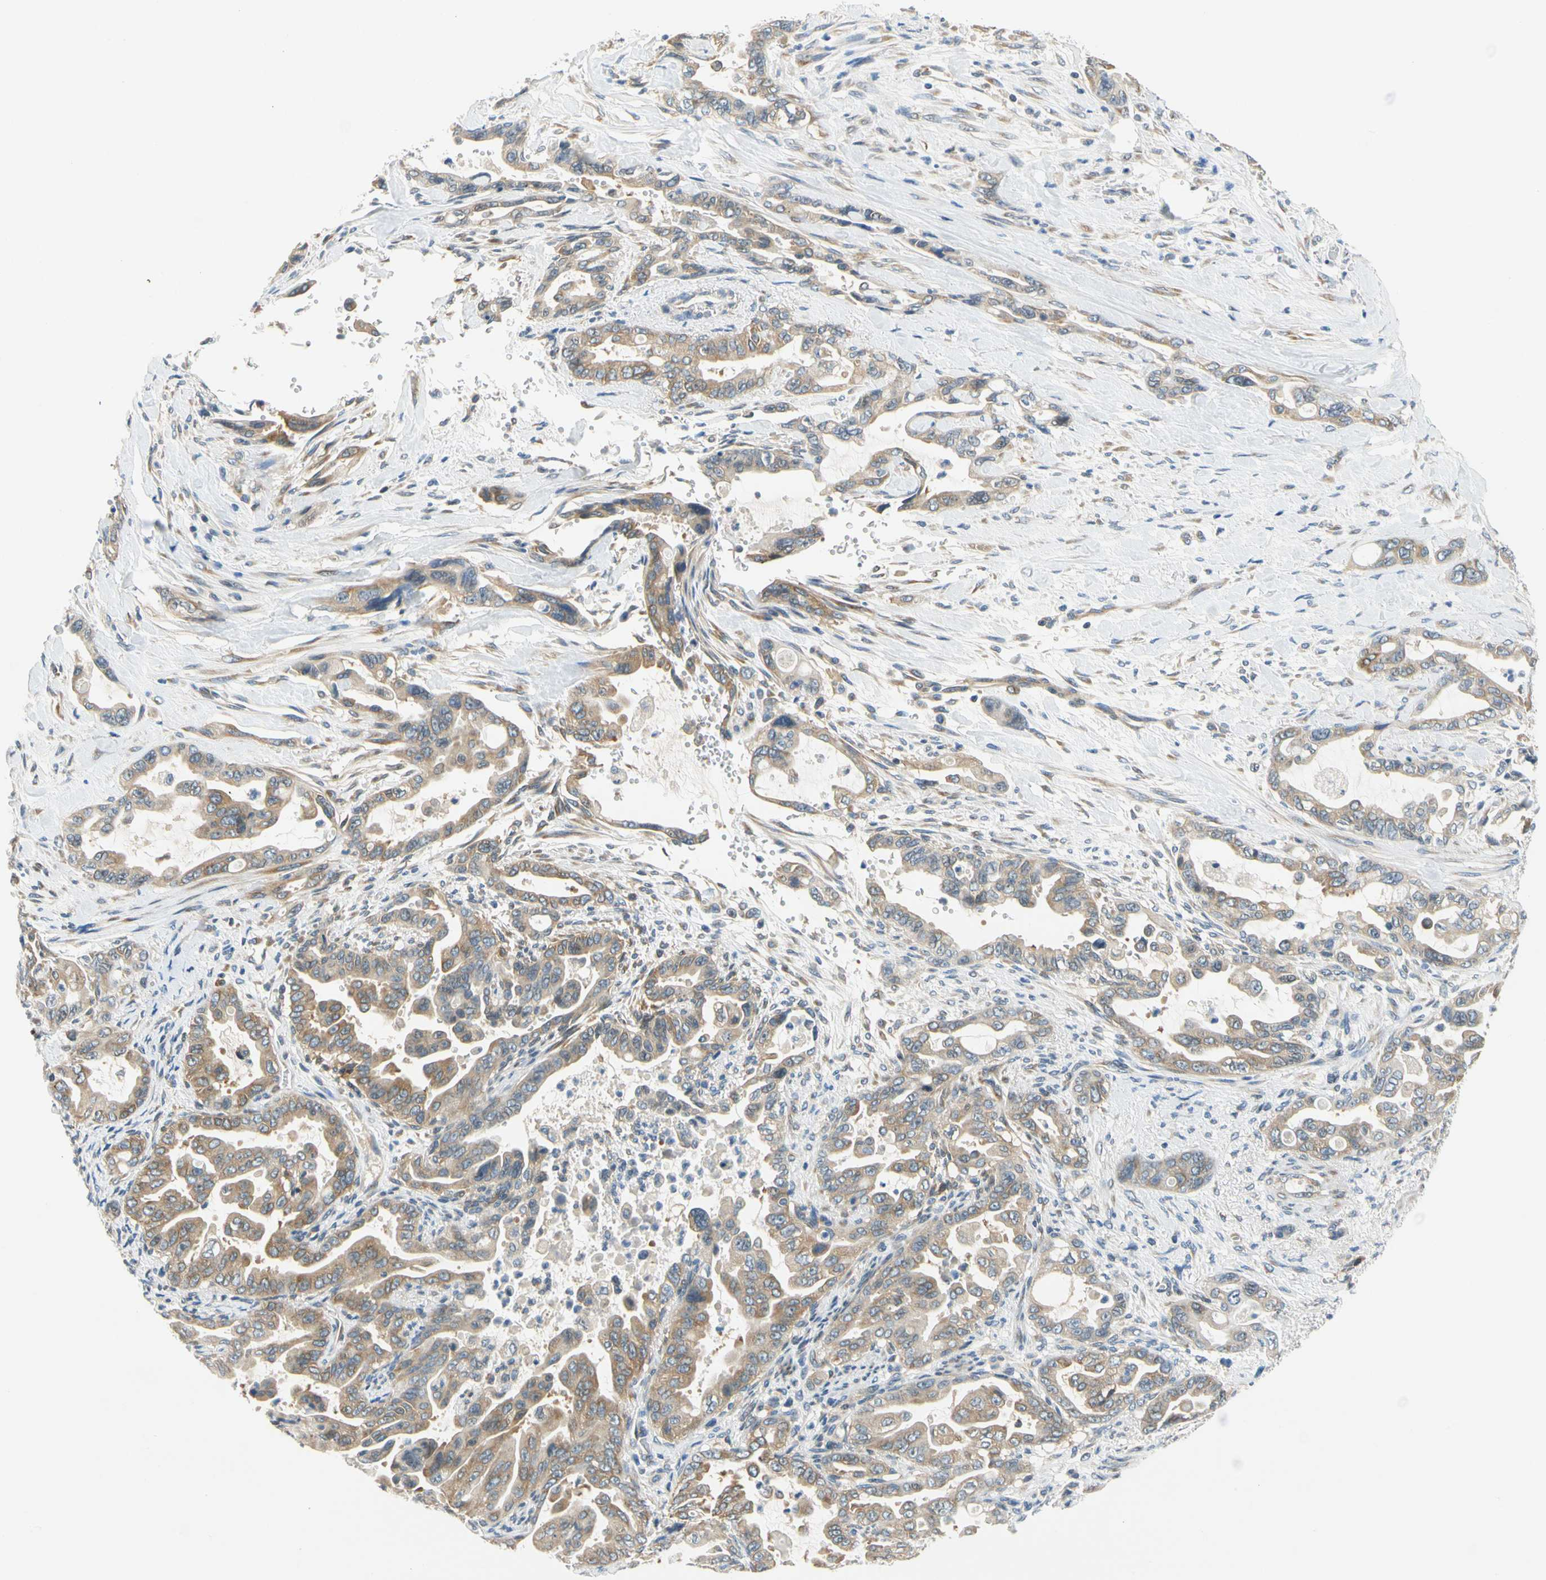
{"staining": {"intensity": "moderate", "quantity": ">75%", "location": "cytoplasmic/membranous"}, "tissue": "pancreatic cancer", "cell_type": "Tumor cells", "image_type": "cancer", "snomed": [{"axis": "morphology", "description": "Adenocarcinoma, NOS"}, {"axis": "topography", "description": "Pancreas"}], "caption": "Protein staining exhibits moderate cytoplasmic/membranous positivity in approximately >75% of tumor cells in adenocarcinoma (pancreatic).", "gene": "LRRC47", "patient": {"sex": "male", "age": 70}}